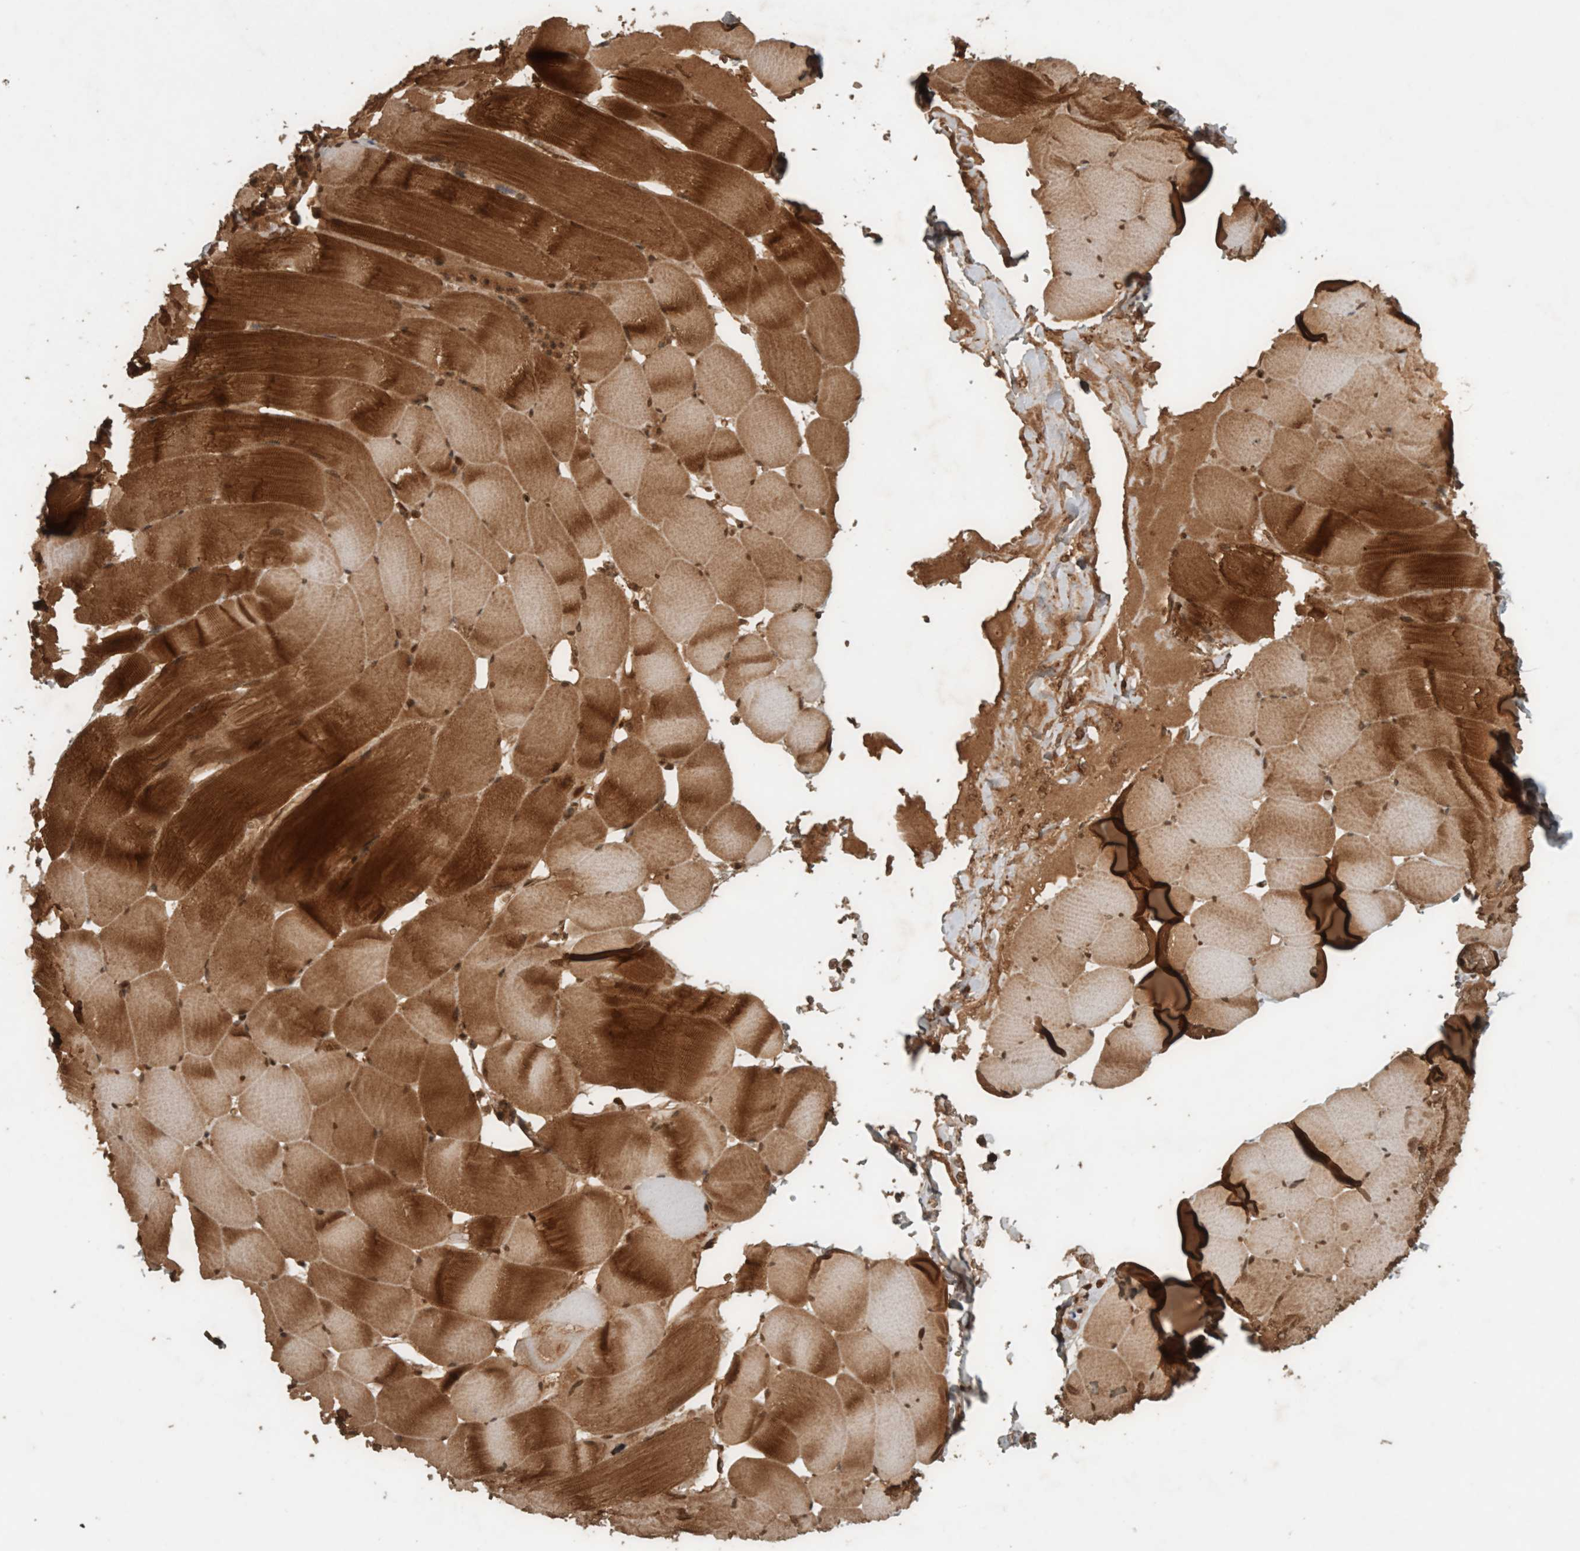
{"staining": {"intensity": "strong", "quantity": ">75%", "location": "cytoplasmic/membranous"}, "tissue": "skeletal muscle", "cell_type": "Myocytes", "image_type": "normal", "snomed": [{"axis": "morphology", "description": "Normal tissue, NOS"}, {"axis": "topography", "description": "Skeletal muscle"}], "caption": "Myocytes reveal strong cytoplasmic/membranous positivity in about >75% of cells in unremarkable skeletal muscle.", "gene": "CNTROB", "patient": {"sex": "male", "age": 62}}